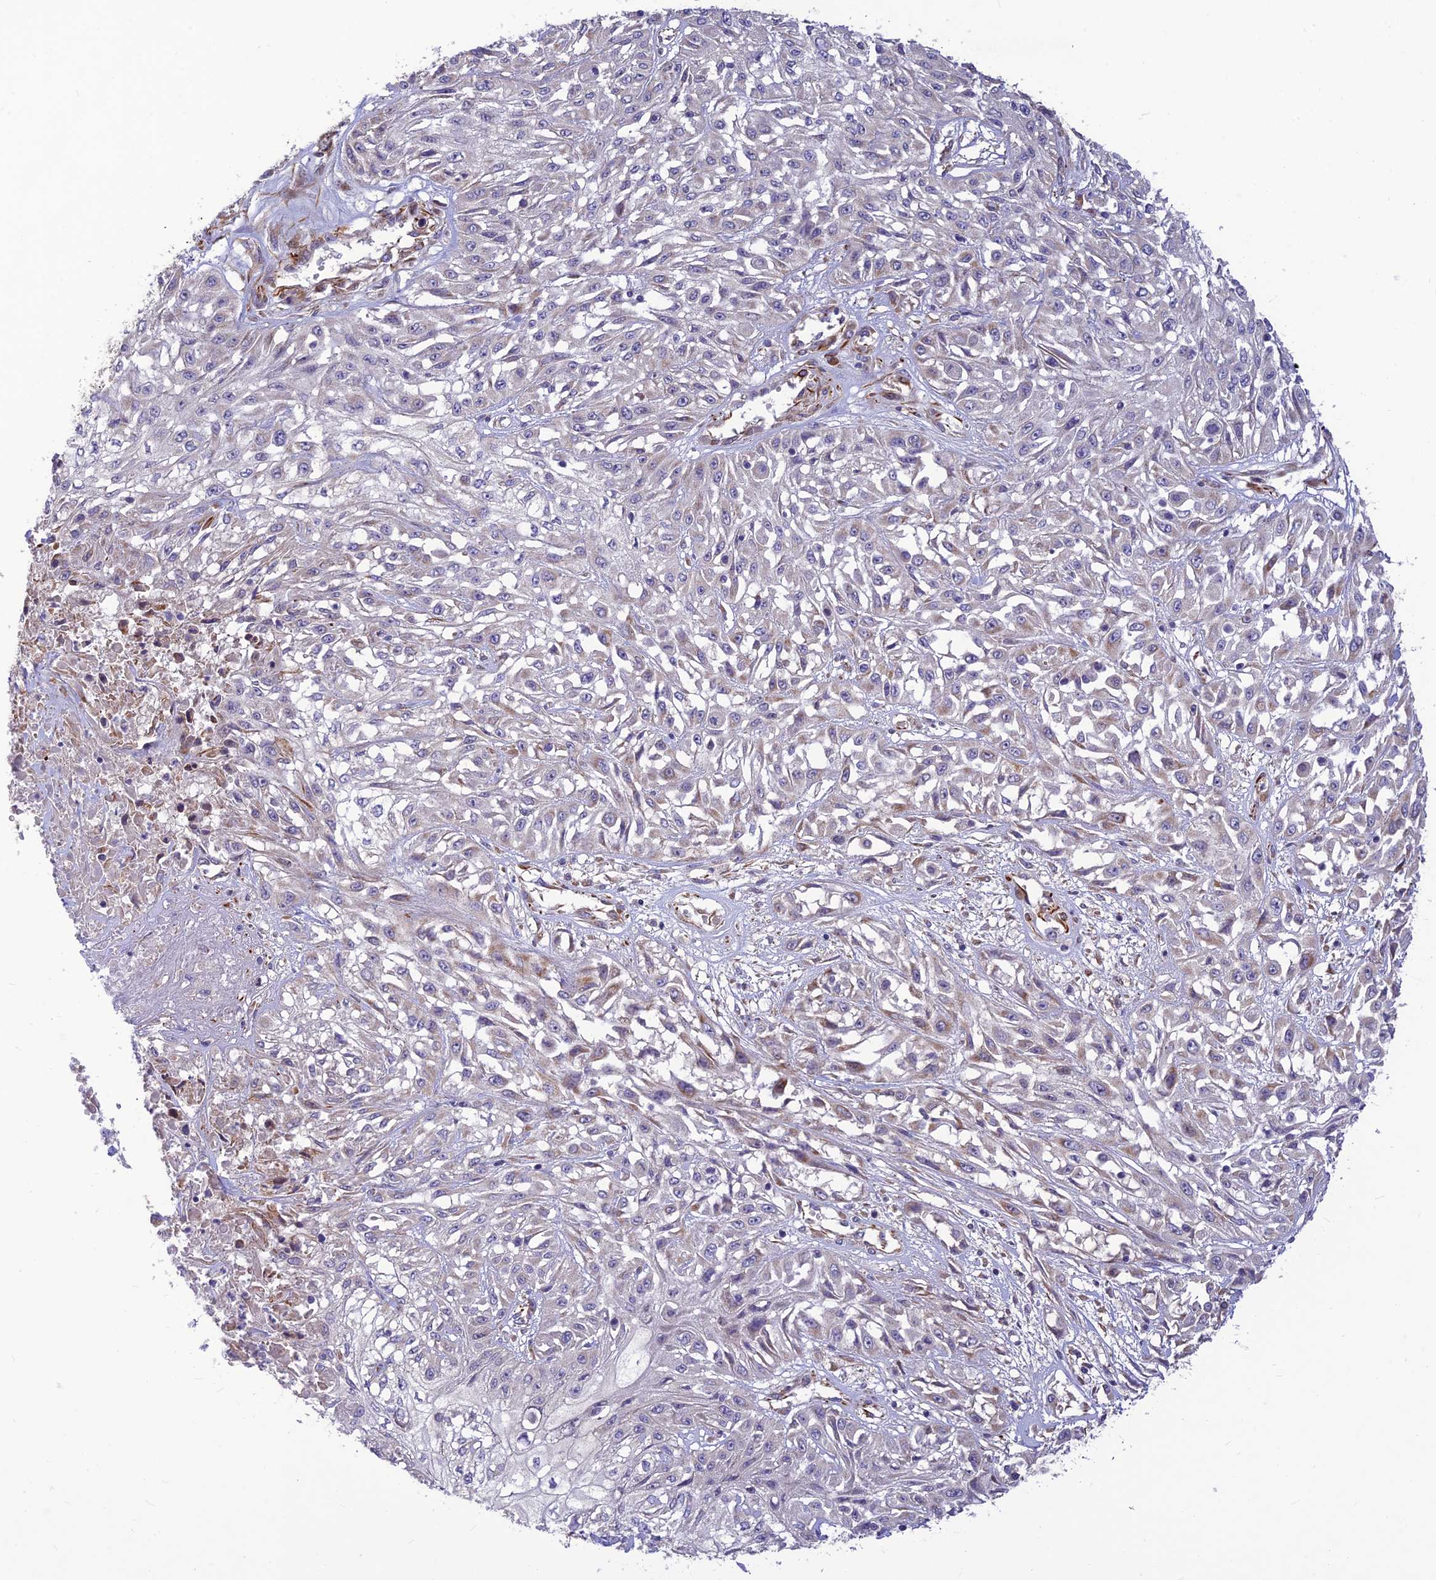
{"staining": {"intensity": "negative", "quantity": "none", "location": "none"}, "tissue": "skin cancer", "cell_type": "Tumor cells", "image_type": "cancer", "snomed": [{"axis": "morphology", "description": "Squamous cell carcinoma, NOS"}, {"axis": "morphology", "description": "Squamous cell carcinoma, metastatic, NOS"}, {"axis": "topography", "description": "Skin"}, {"axis": "topography", "description": "Lymph node"}], "caption": "Human skin cancer (squamous cell carcinoma) stained for a protein using immunohistochemistry (IHC) exhibits no positivity in tumor cells.", "gene": "ST8SIA5", "patient": {"sex": "male", "age": 75}}